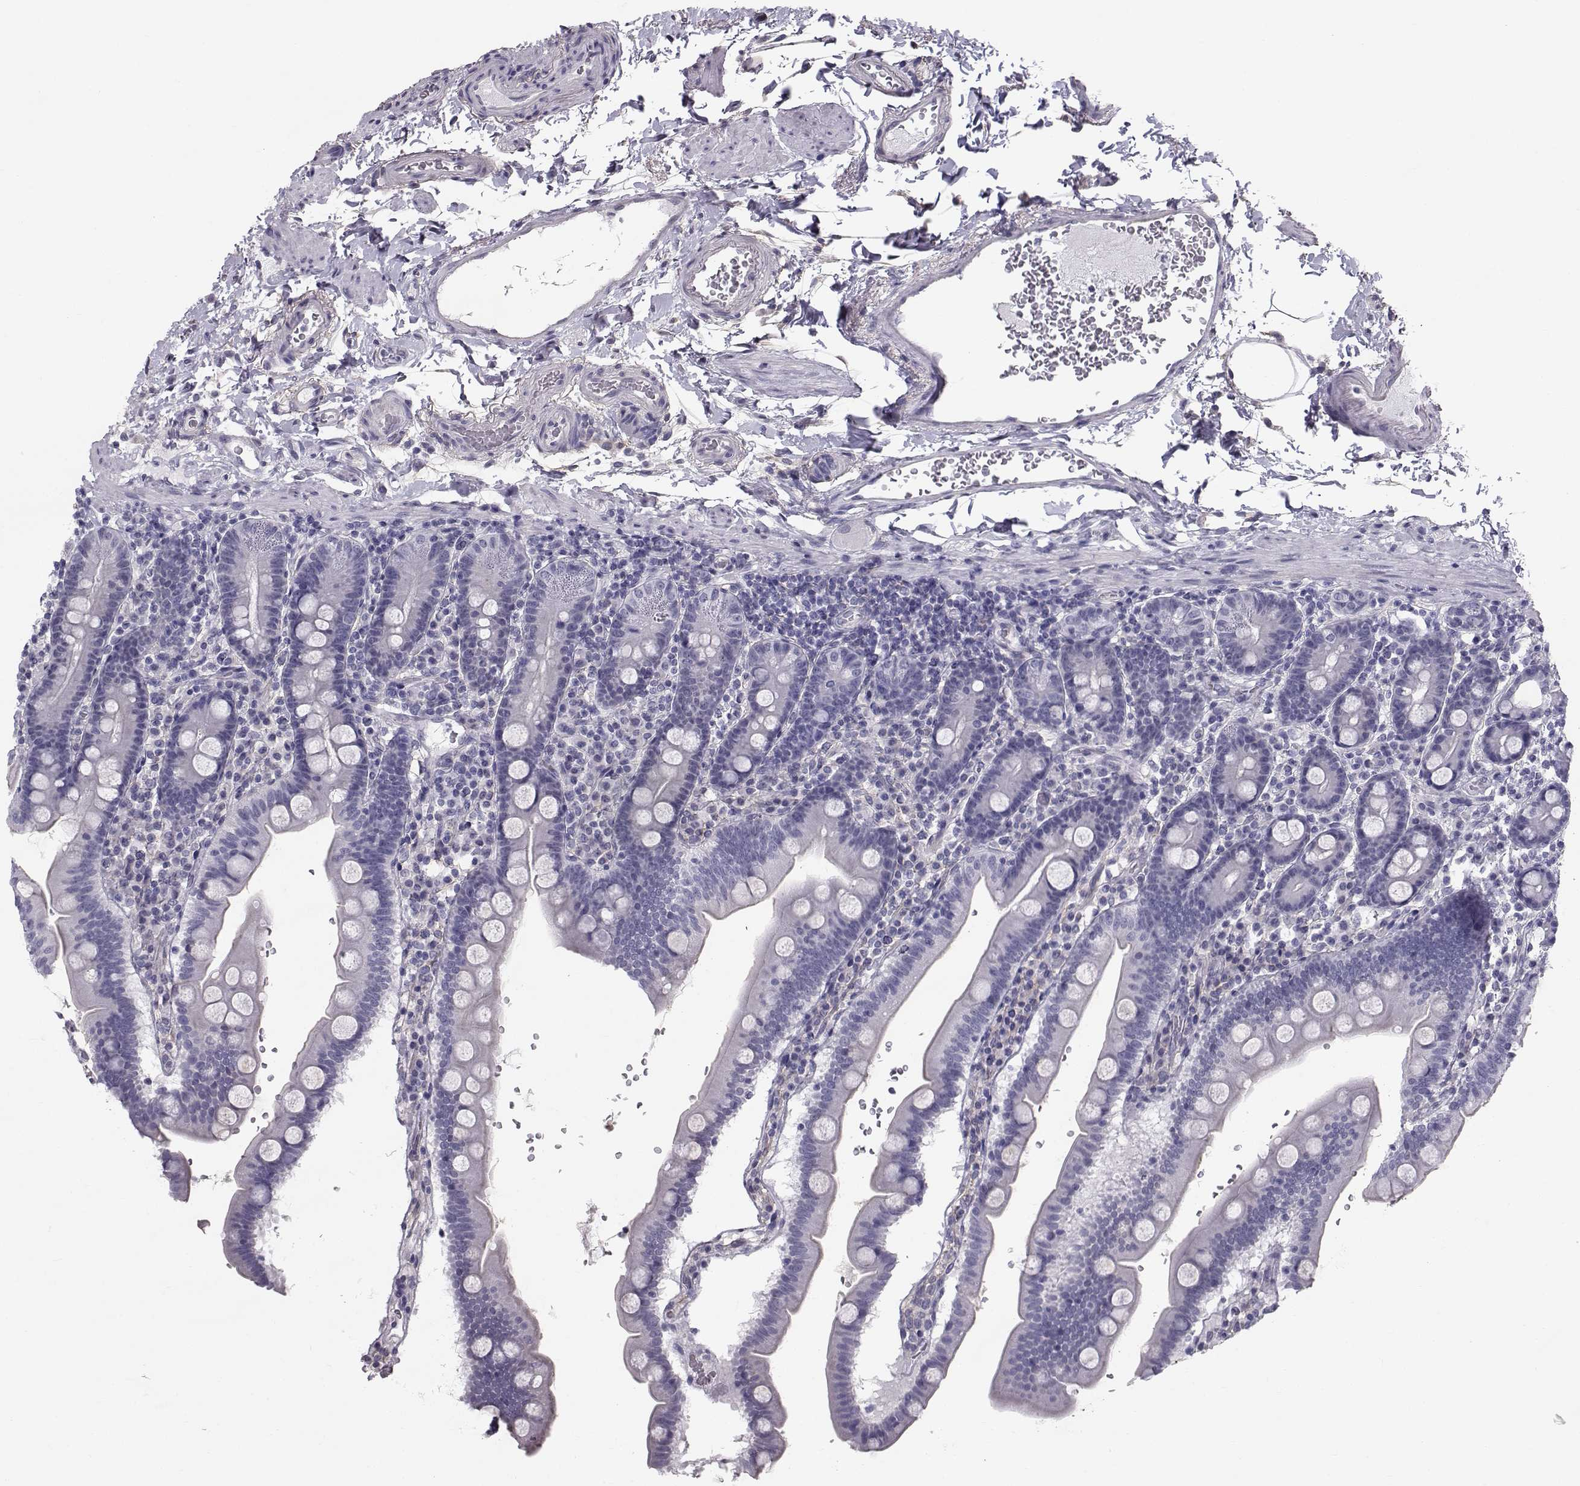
{"staining": {"intensity": "negative", "quantity": "none", "location": "none"}, "tissue": "duodenum", "cell_type": "Glandular cells", "image_type": "normal", "snomed": [{"axis": "morphology", "description": "Normal tissue, NOS"}, {"axis": "topography", "description": "Duodenum"}], "caption": "High magnification brightfield microscopy of benign duodenum stained with DAB (brown) and counterstained with hematoxylin (blue): glandular cells show no significant positivity.", "gene": "SPDYE4", "patient": {"sex": "male", "age": 59}}